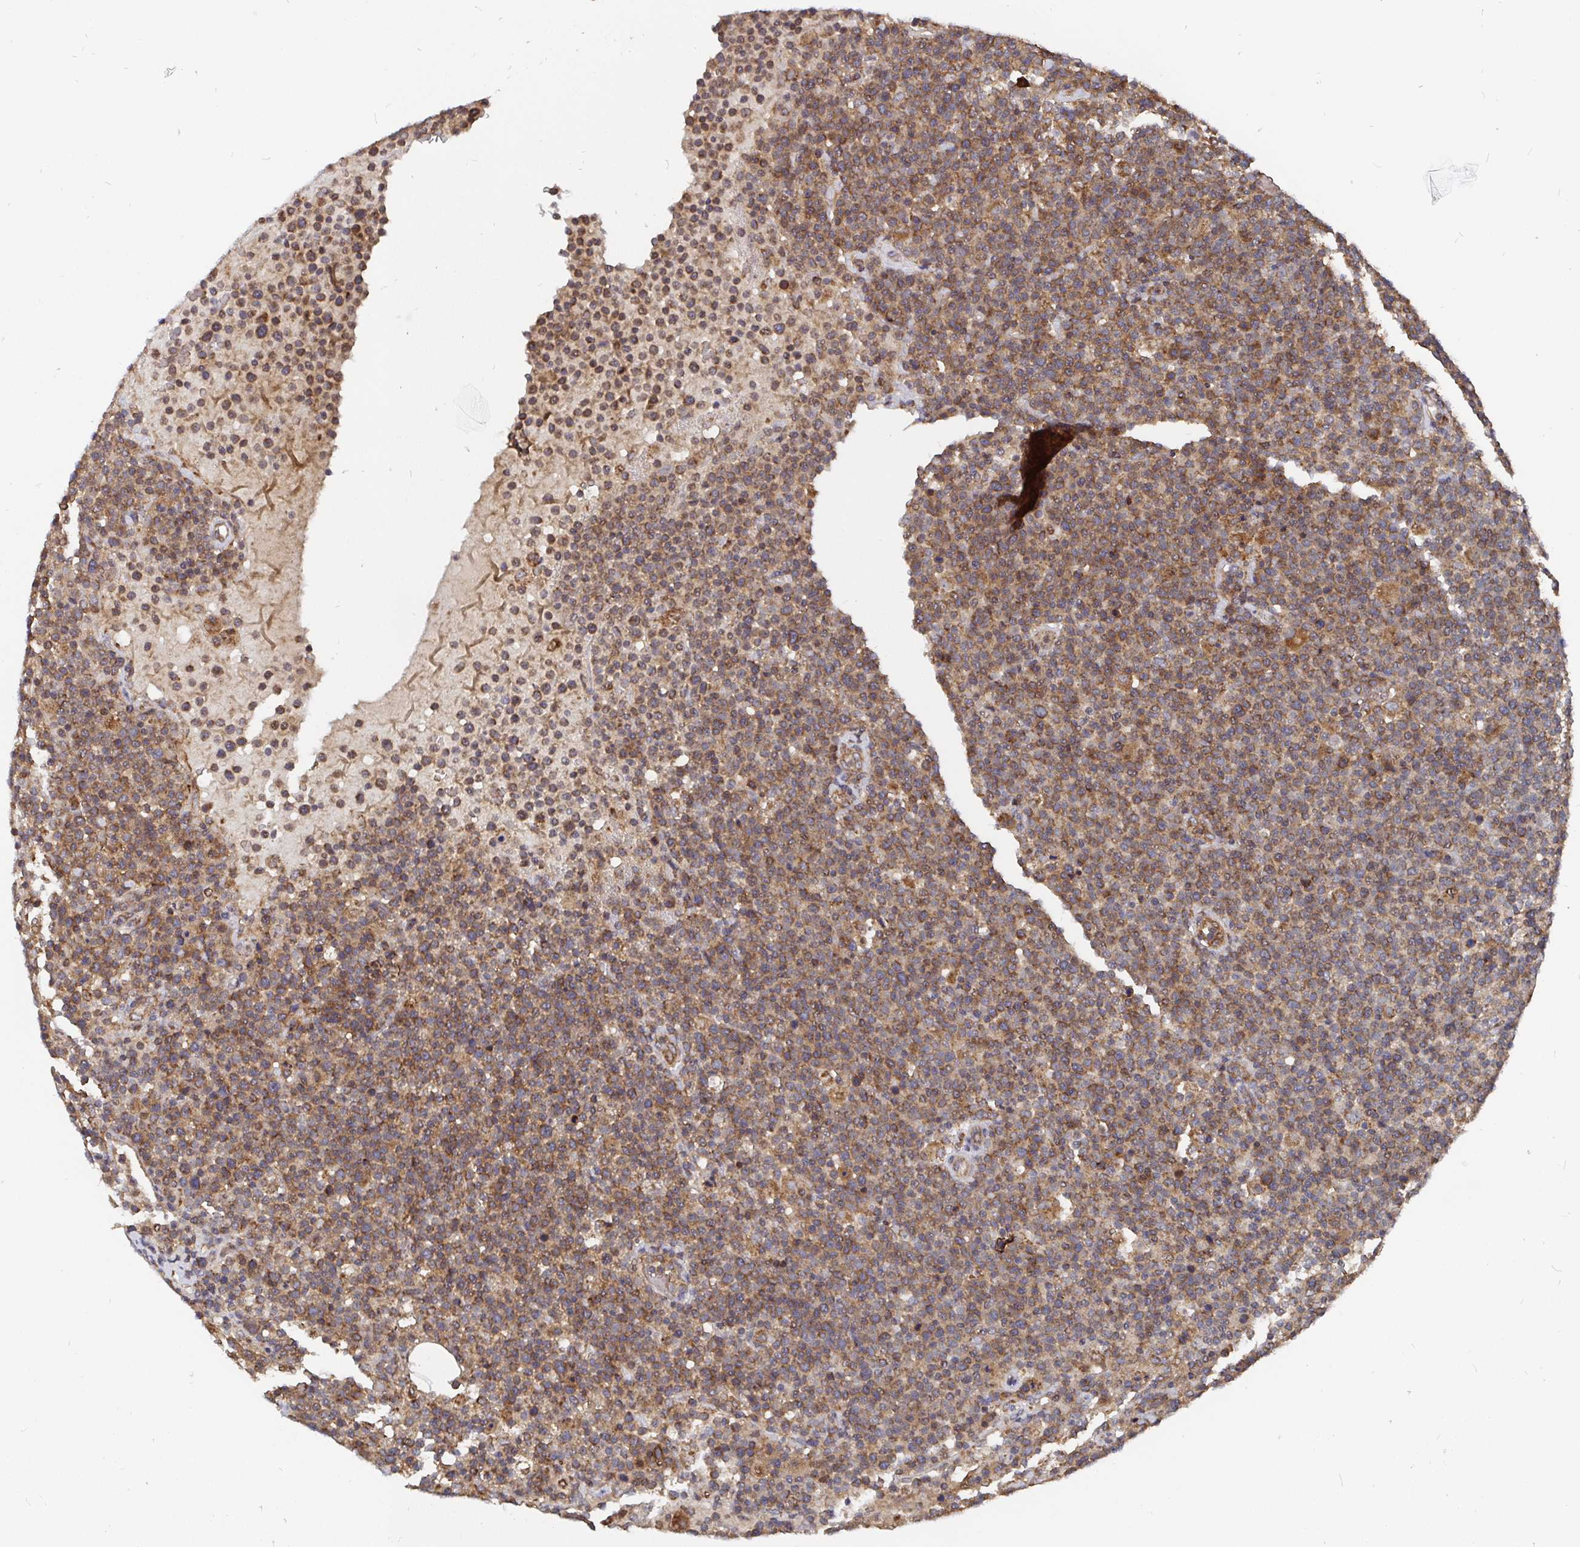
{"staining": {"intensity": "moderate", "quantity": ">75%", "location": "cytoplasmic/membranous"}, "tissue": "lymphoma", "cell_type": "Tumor cells", "image_type": "cancer", "snomed": [{"axis": "morphology", "description": "Malignant lymphoma, non-Hodgkin's type, High grade"}, {"axis": "topography", "description": "Lymph node"}], "caption": "Moderate cytoplasmic/membranous staining for a protein is present in about >75% of tumor cells of lymphoma using immunohistochemistry (IHC).", "gene": "PDF", "patient": {"sex": "male", "age": 61}}